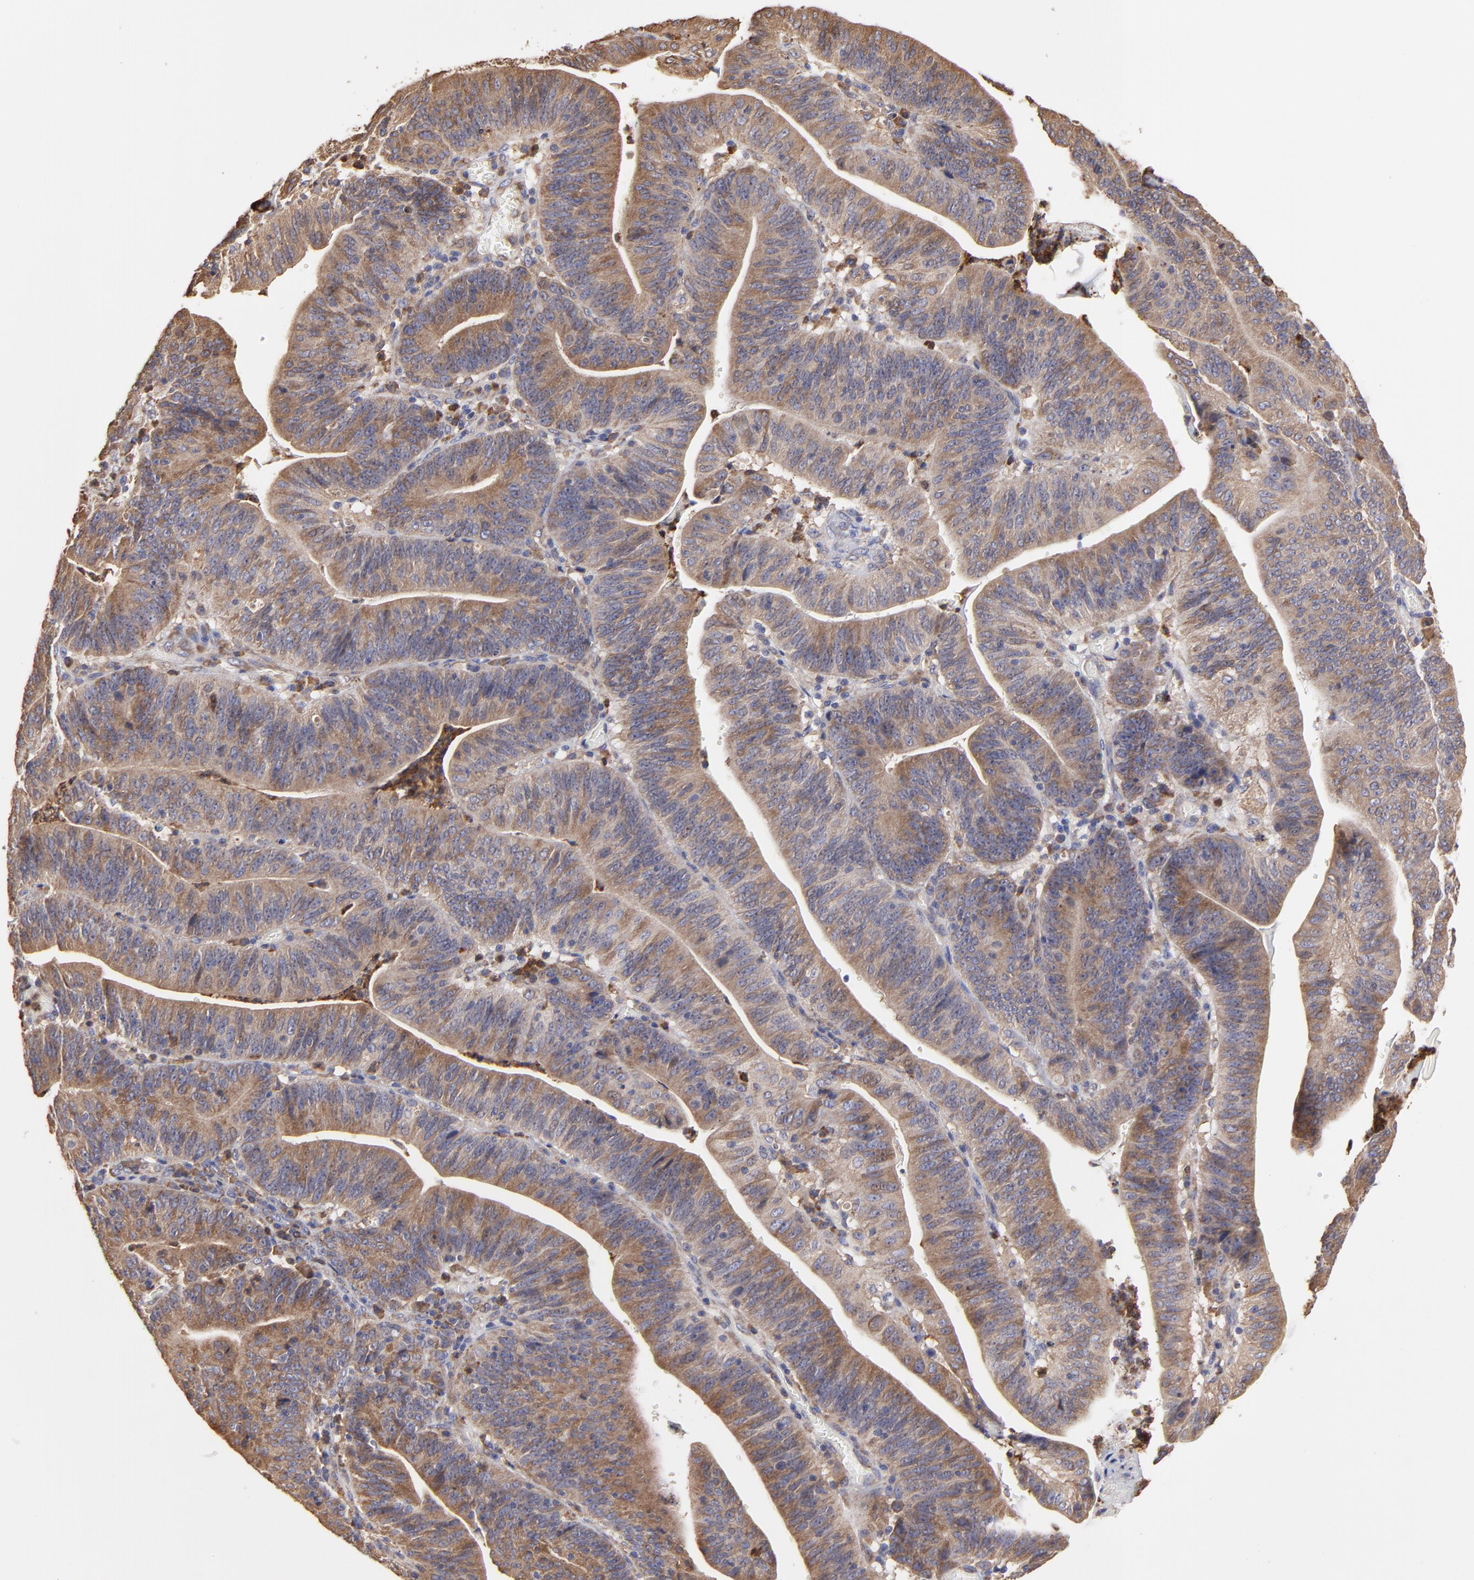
{"staining": {"intensity": "moderate", "quantity": ">75%", "location": "cytoplasmic/membranous"}, "tissue": "stomach cancer", "cell_type": "Tumor cells", "image_type": "cancer", "snomed": [{"axis": "morphology", "description": "Adenocarcinoma, NOS"}, {"axis": "topography", "description": "Stomach, lower"}], "caption": "Approximately >75% of tumor cells in human stomach adenocarcinoma display moderate cytoplasmic/membranous protein staining as visualized by brown immunohistochemical staining.", "gene": "PFKM", "patient": {"sex": "female", "age": 86}}